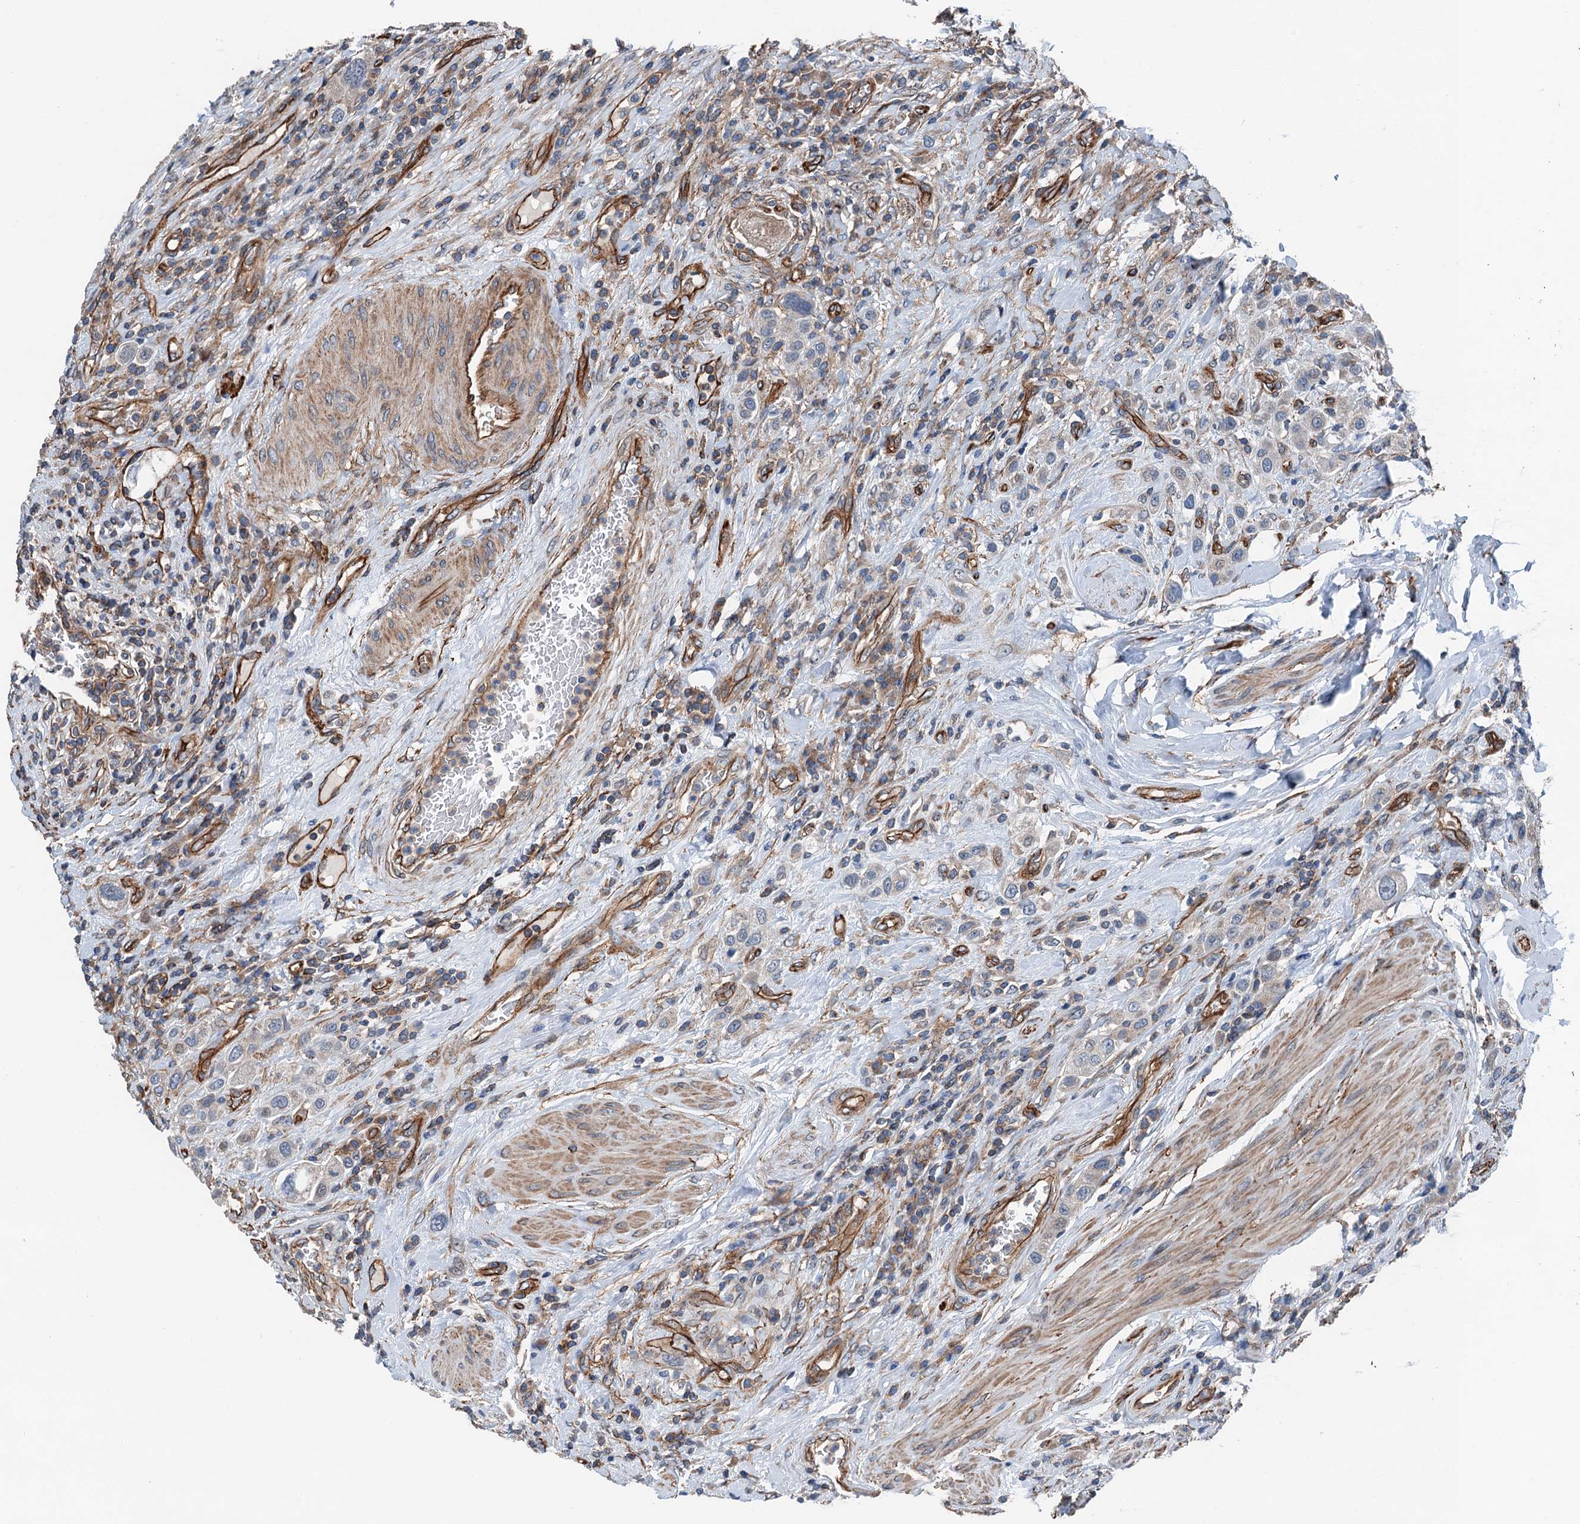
{"staining": {"intensity": "negative", "quantity": "none", "location": "none"}, "tissue": "urothelial cancer", "cell_type": "Tumor cells", "image_type": "cancer", "snomed": [{"axis": "morphology", "description": "Urothelial carcinoma, High grade"}, {"axis": "topography", "description": "Urinary bladder"}], "caption": "High power microscopy image of an IHC histopathology image of urothelial cancer, revealing no significant positivity in tumor cells.", "gene": "NMRAL1", "patient": {"sex": "male", "age": 50}}